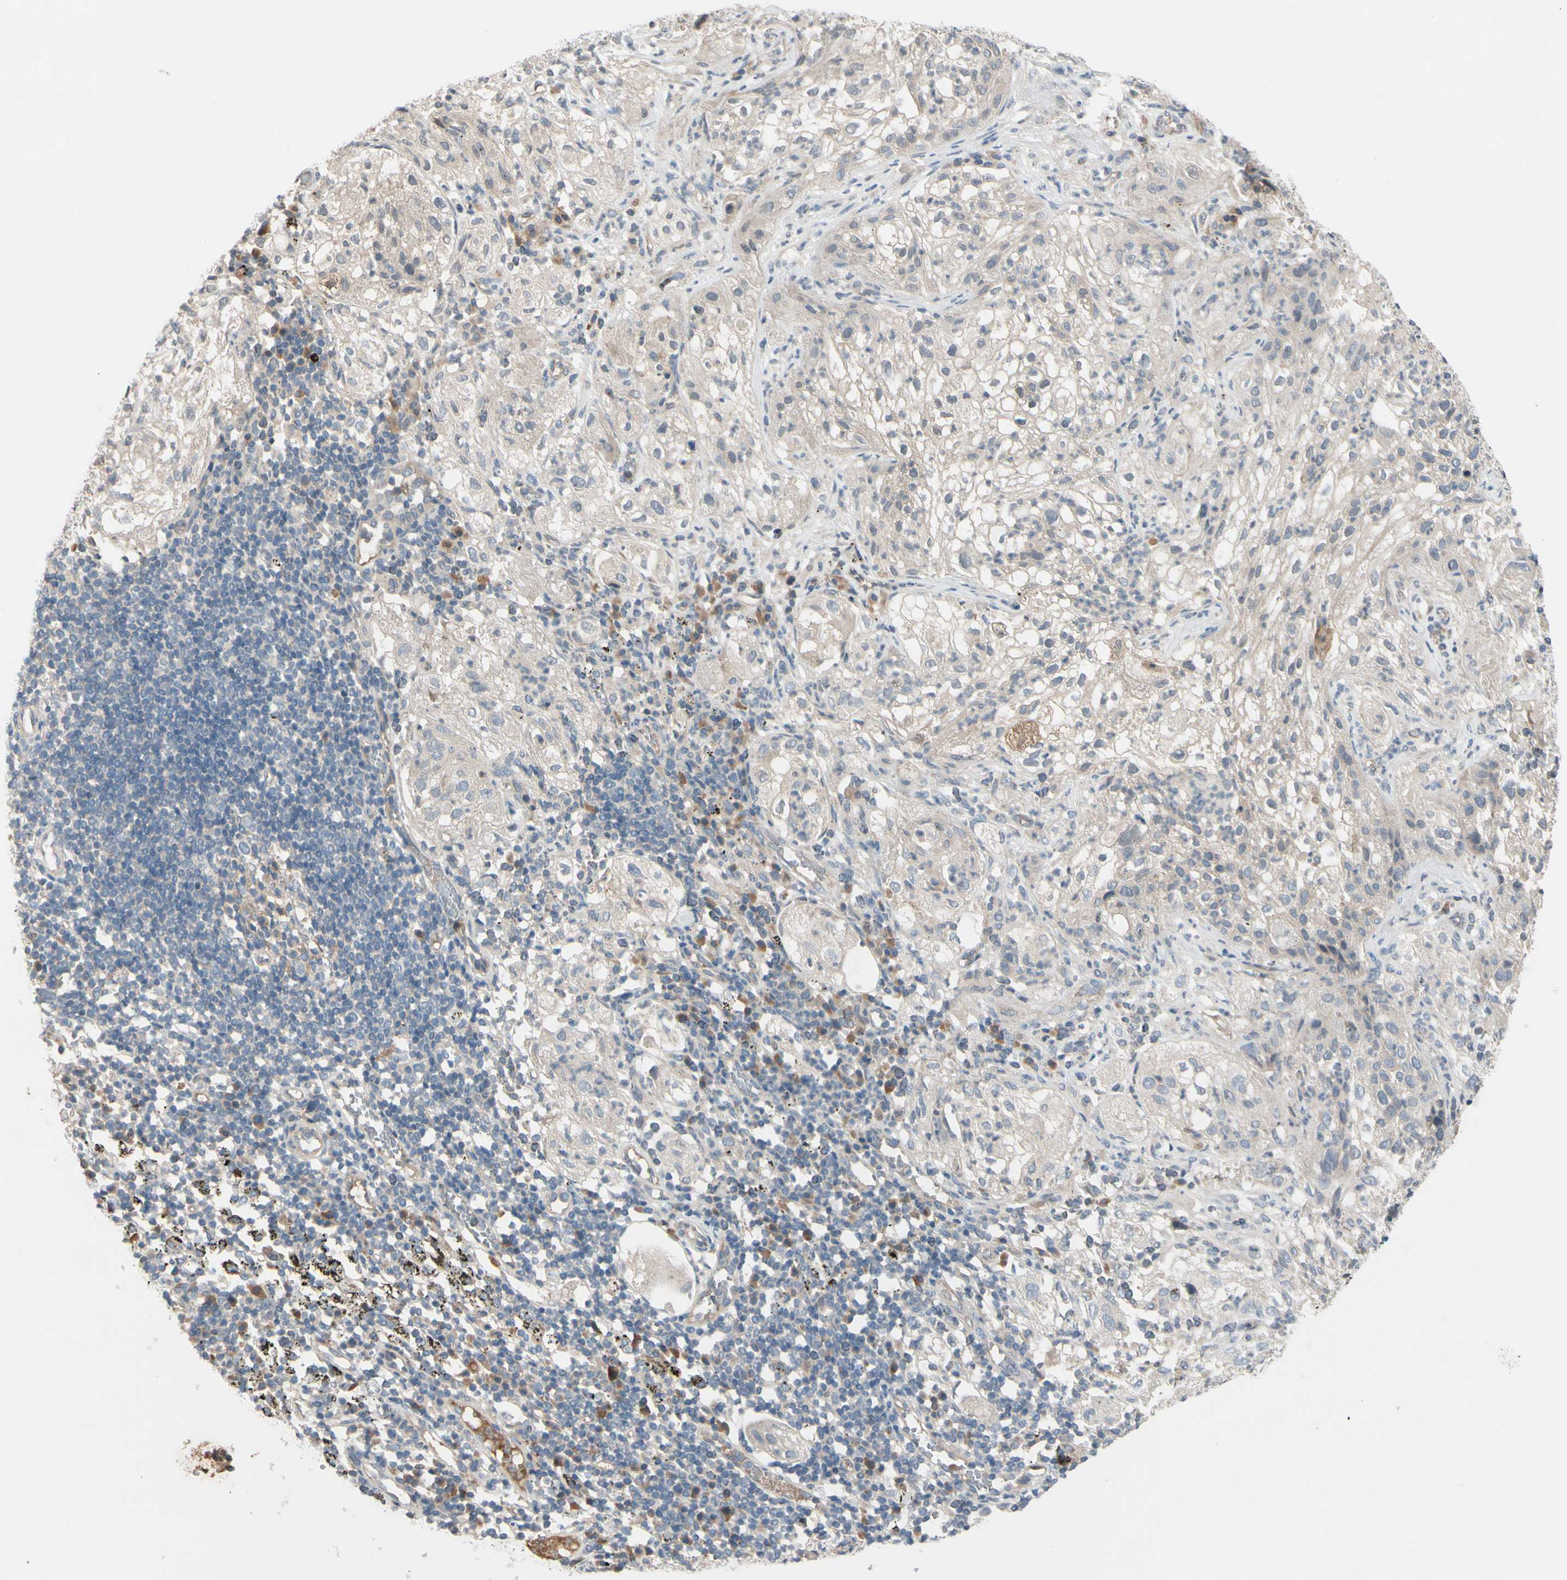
{"staining": {"intensity": "negative", "quantity": "none", "location": "none"}, "tissue": "lung cancer", "cell_type": "Tumor cells", "image_type": "cancer", "snomed": [{"axis": "morphology", "description": "Inflammation, NOS"}, {"axis": "morphology", "description": "Squamous cell carcinoma, NOS"}, {"axis": "topography", "description": "Lymph node"}, {"axis": "topography", "description": "Soft tissue"}, {"axis": "topography", "description": "Lung"}], "caption": "DAB immunohistochemical staining of human lung cancer displays no significant positivity in tumor cells. Brightfield microscopy of IHC stained with DAB (brown) and hematoxylin (blue), captured at high magnification.", "gene": "FGF10", "patient": {"sex": "male", "age": 66}}